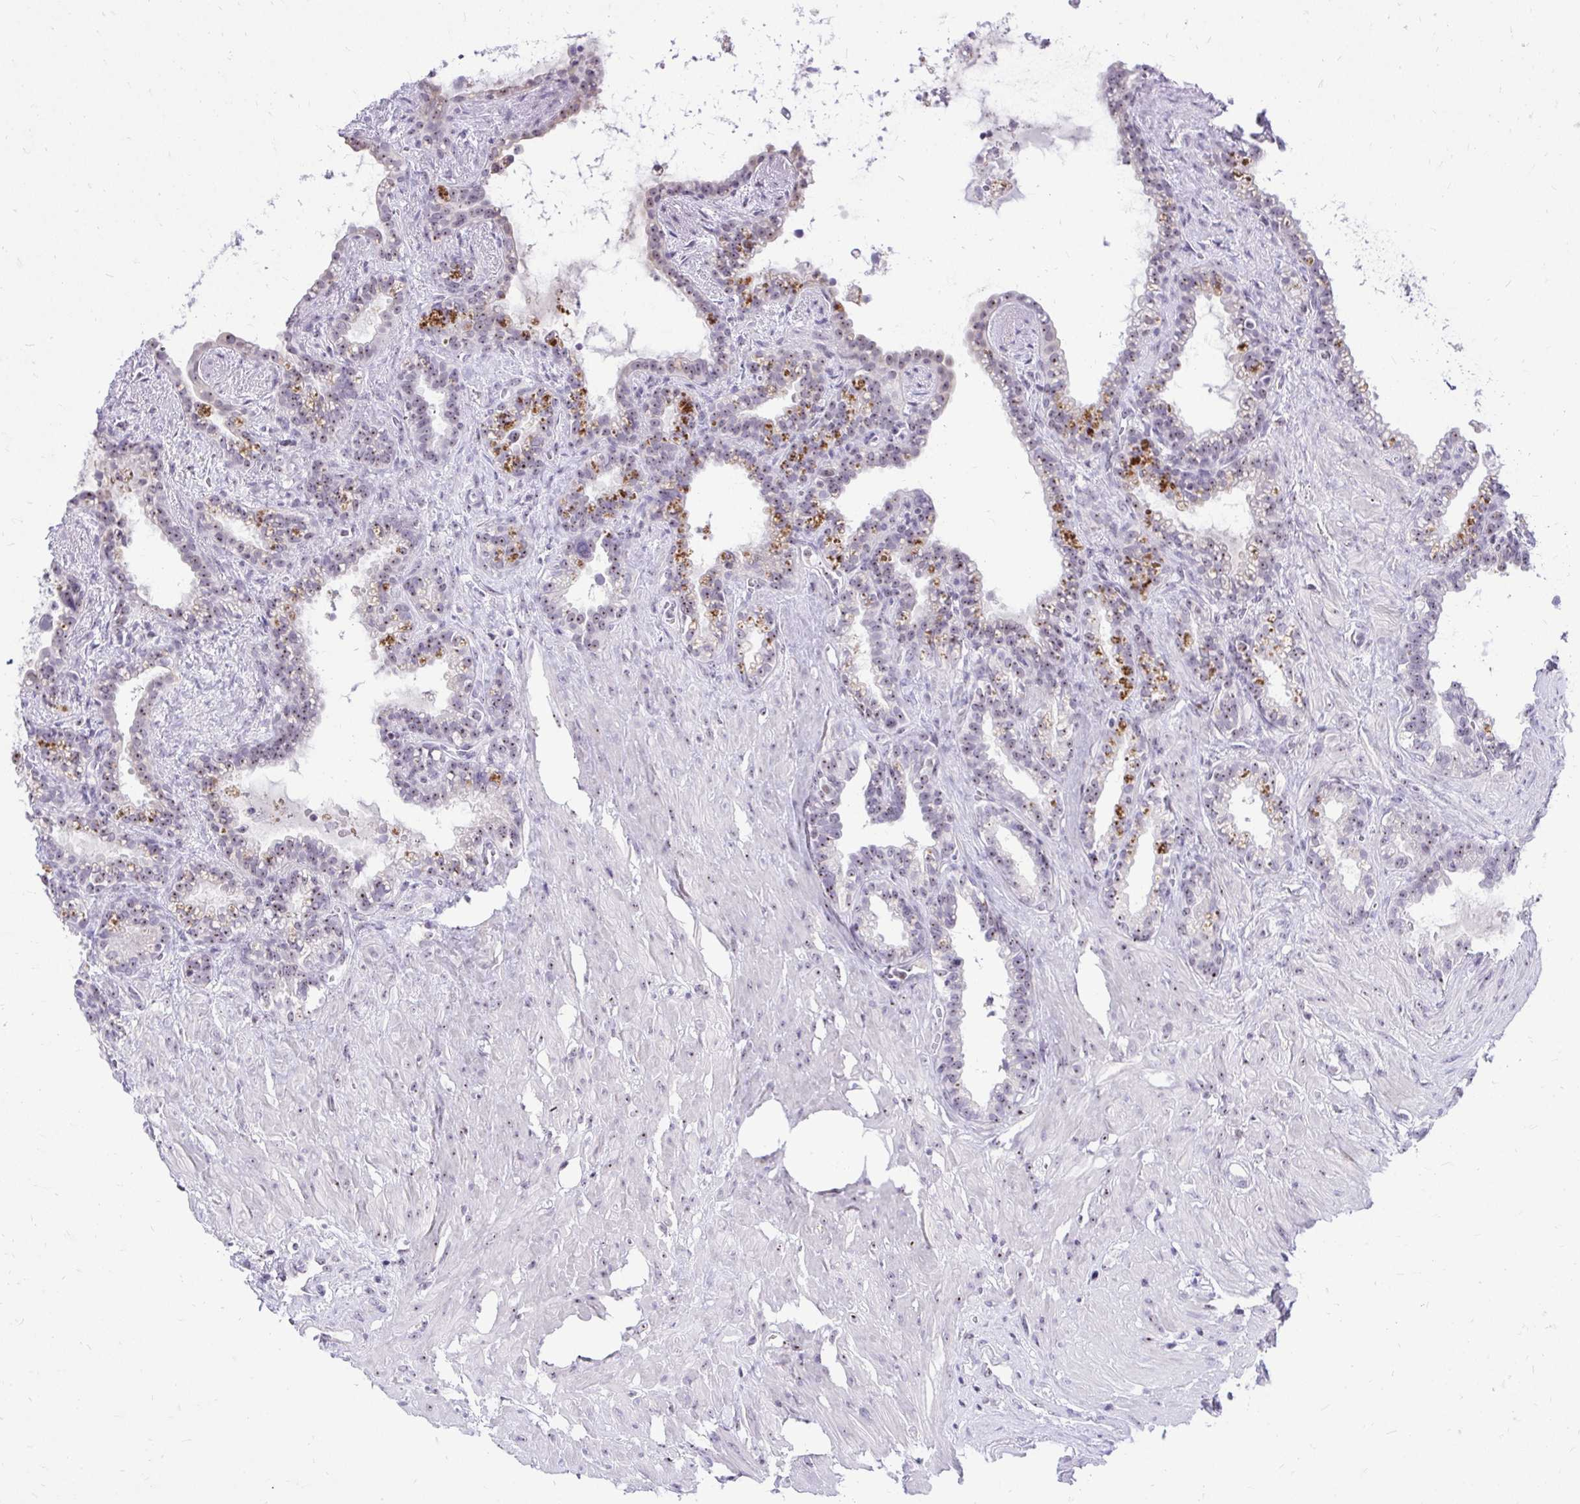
{"staining": {"intensity": "weak", "quantity": "<25%", "location": "nuclear"}, "tissue": "seminal vesicle", "cell_type": "Glandular cells", "image_type": "normal", "snomed": [{"axis": "morphology", "description": "Normal tissue, NOS"}, {"axis": "topography", "description": "Seminal veicle"}], "caption": "Glandular cells show no significant protein positivity in normal seminal vesicle. The staining is performed using DAB brown chromogen with nuclei counter-stained in using hematoxylin.", "gene": "NIFK", "patient": {"sex": "male", "age": 76}}